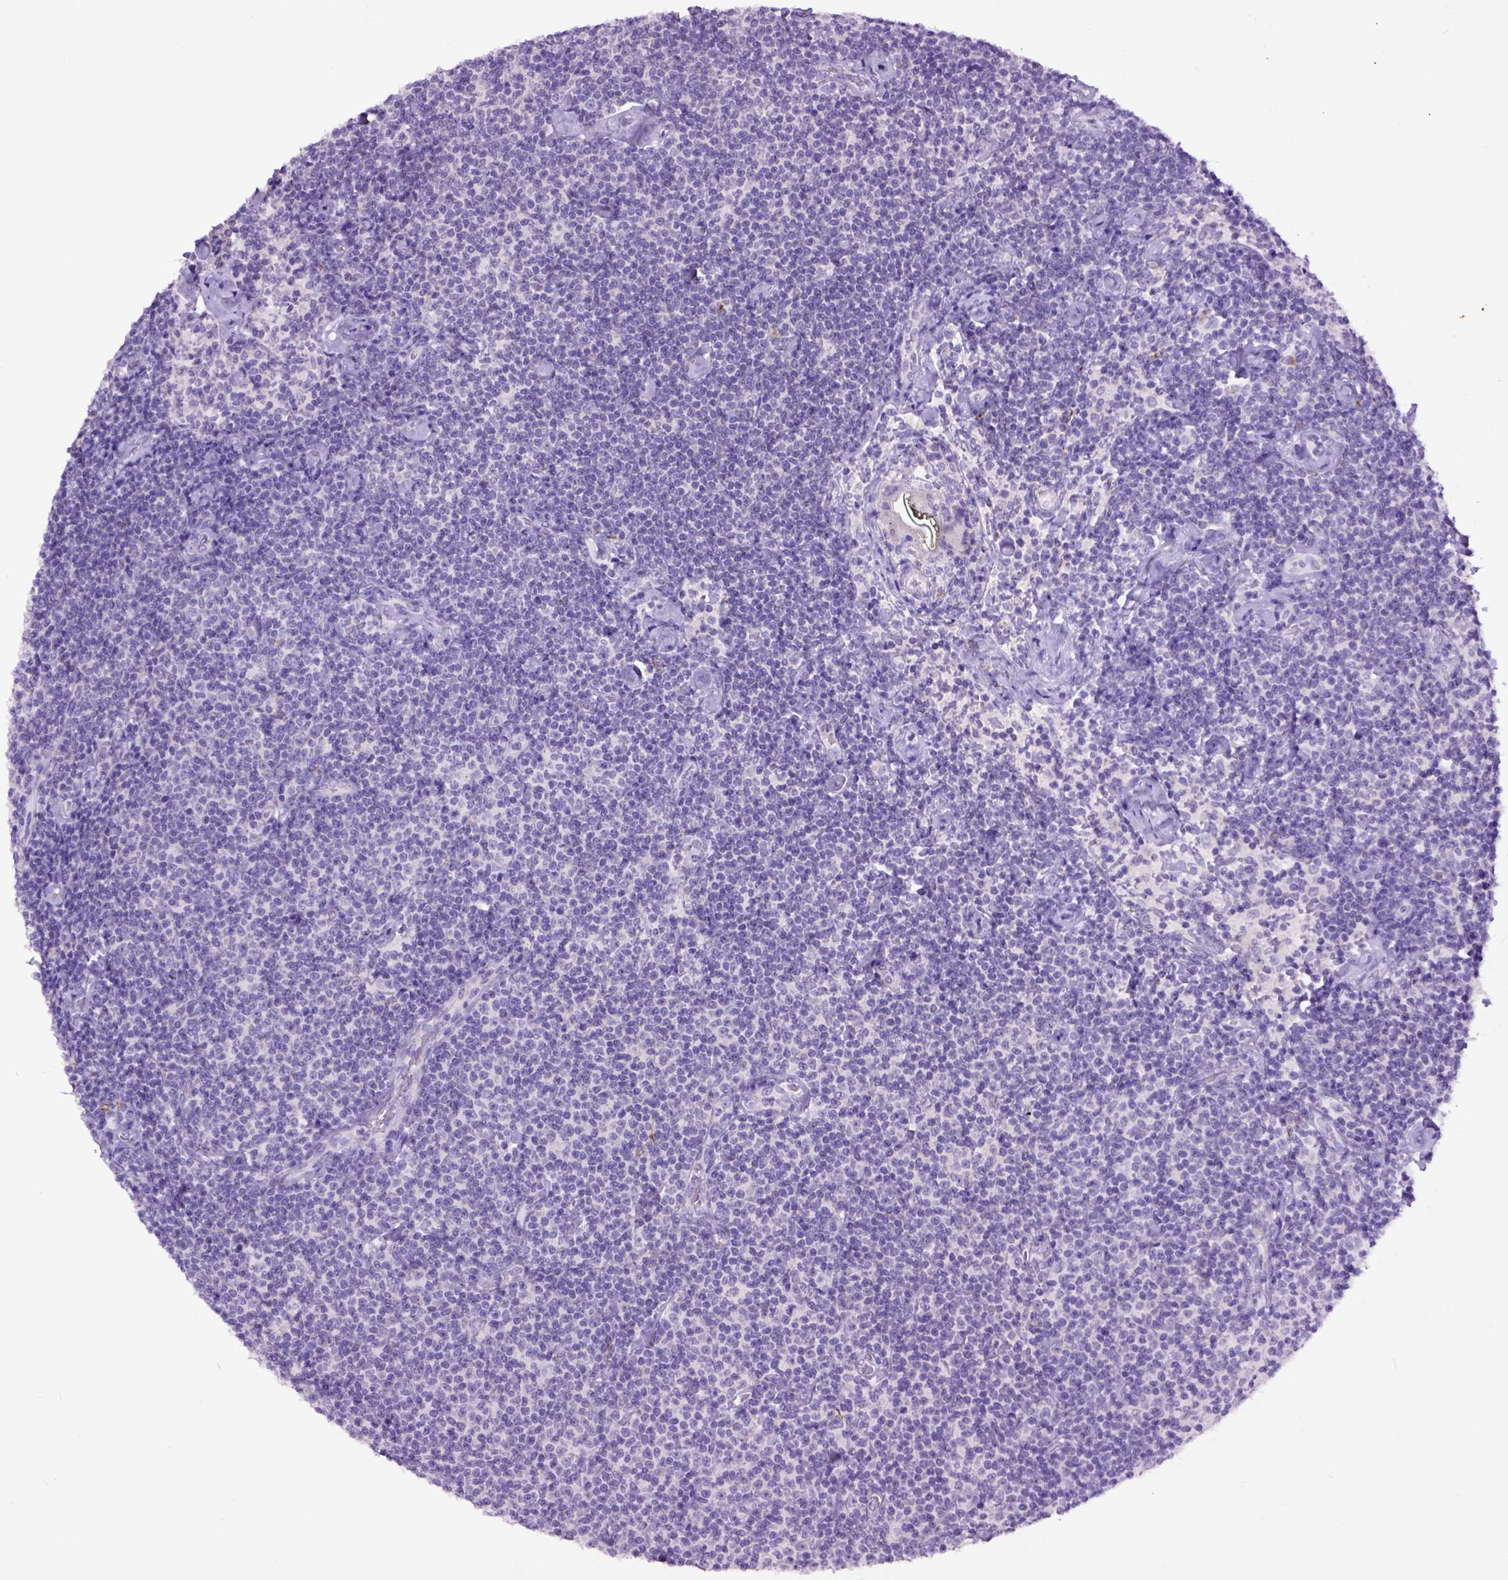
{"staining": {"intensity": "negative", "quantity": "none", "location": "none"}, "tissue": "lymphoma", "cell_type": "Tumor cells", "image_type": "cancer", "snomed": [{"axis": "morphology", "description": "Malignant lymphoma, non-Hodgkin's type, Low grade"}, {"axis": "topography", "description": "Lymph node"}], "caption": "Immunohistochemistry of low-grade malignant lymphoma, non-Hodgkin's type displays no positivity in tumor cells. Nuclei are stained in blue.", "gene": "RAB25", "patient": {"sex": "male", "age": 81}}